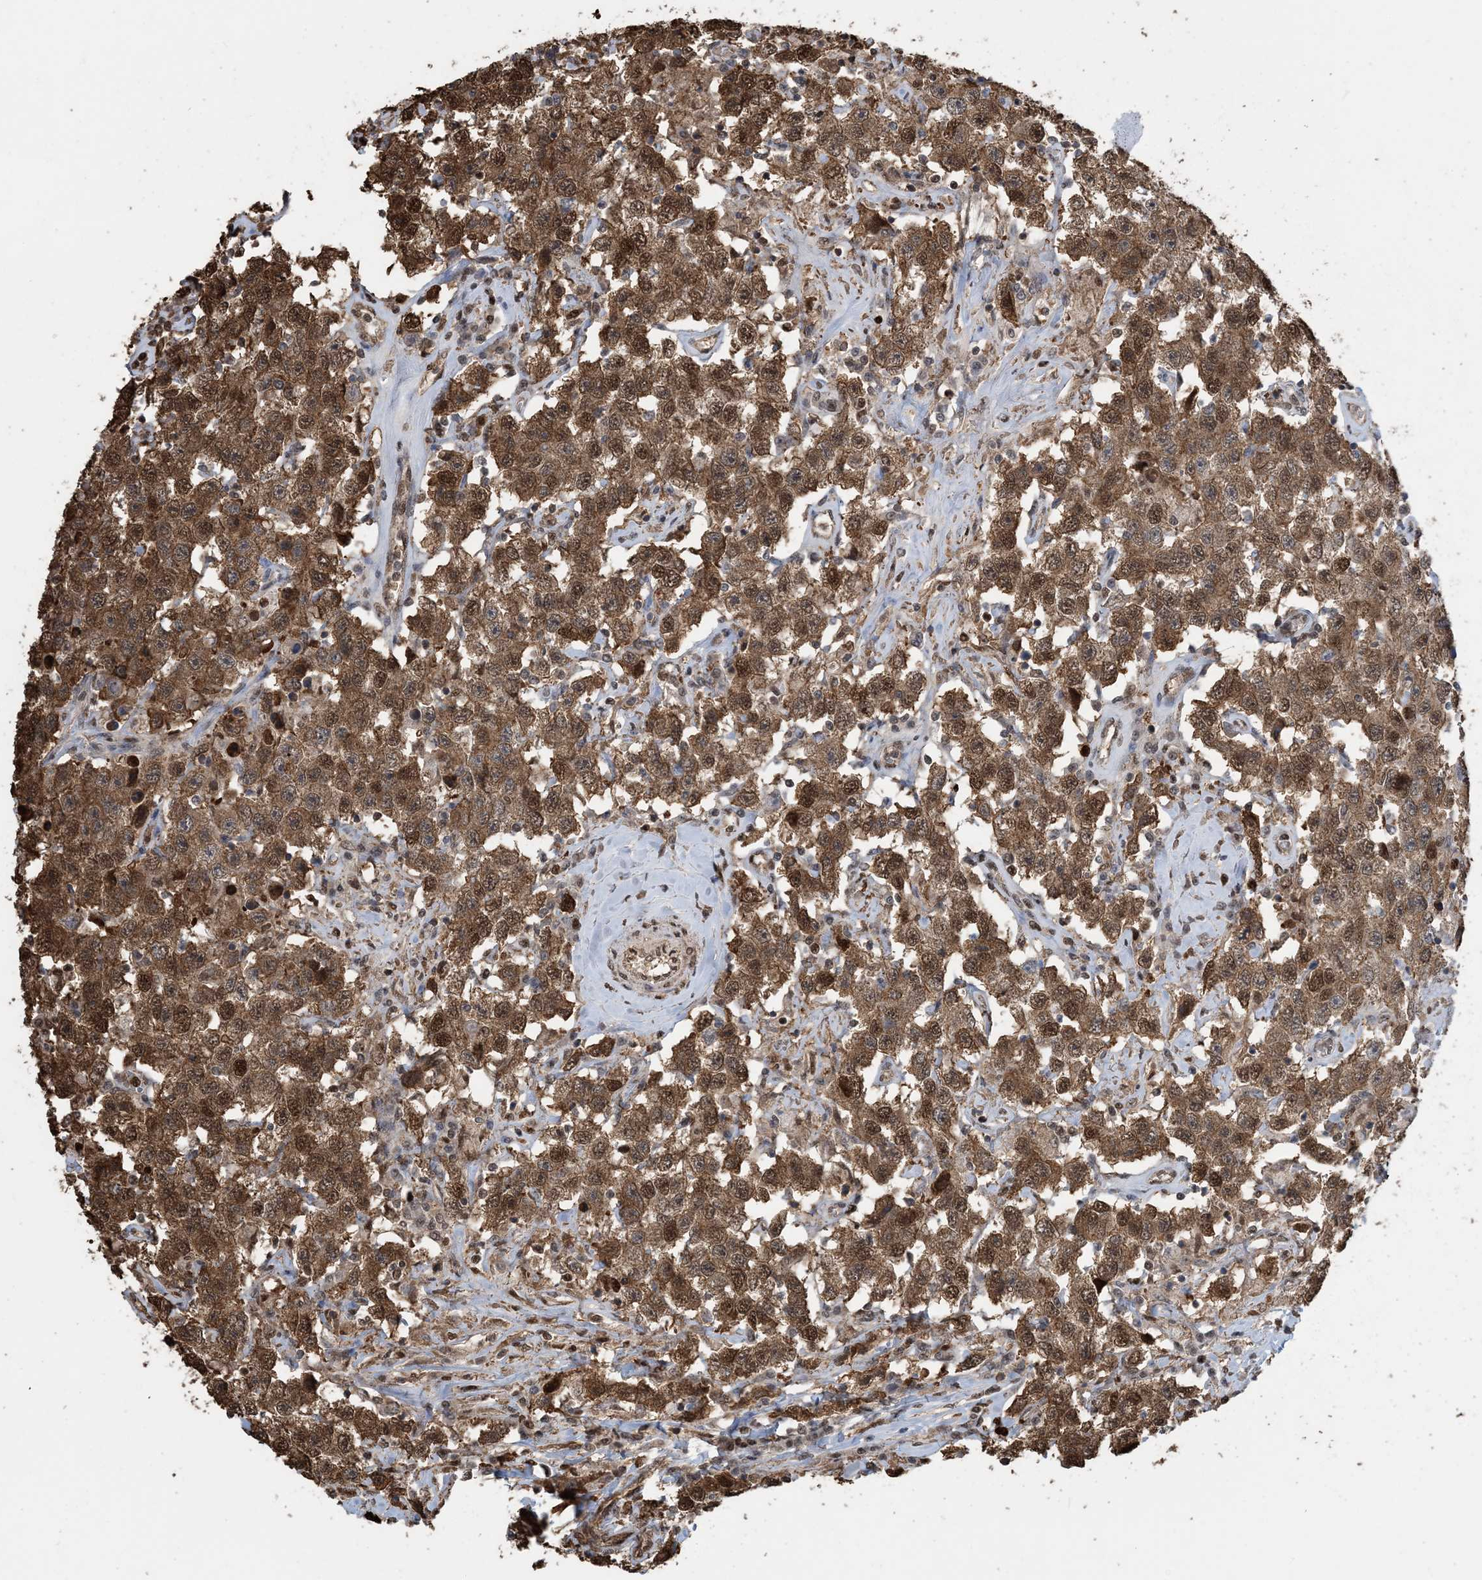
{"staining": {"intensity": "moderate", "quantity": ">75%", "location": "cytoplasmic/membranous,nuclear"}, "tissue": "testis cancer", "cell_type": "Tumor cells", "image_type": "cancer", "snomed": [{"axis": "morphology", "description": "Seminoma, NOS"}, {"axis": "topography", "description": "Testis"}], "caption": "A brown stain highlights moderate cytoplasmic/membranous and nuclear staining of a protein in testis seminoma tumor cells.", "gene": "HSPA1A", "patient": {"sex": "male", "age": 41}}